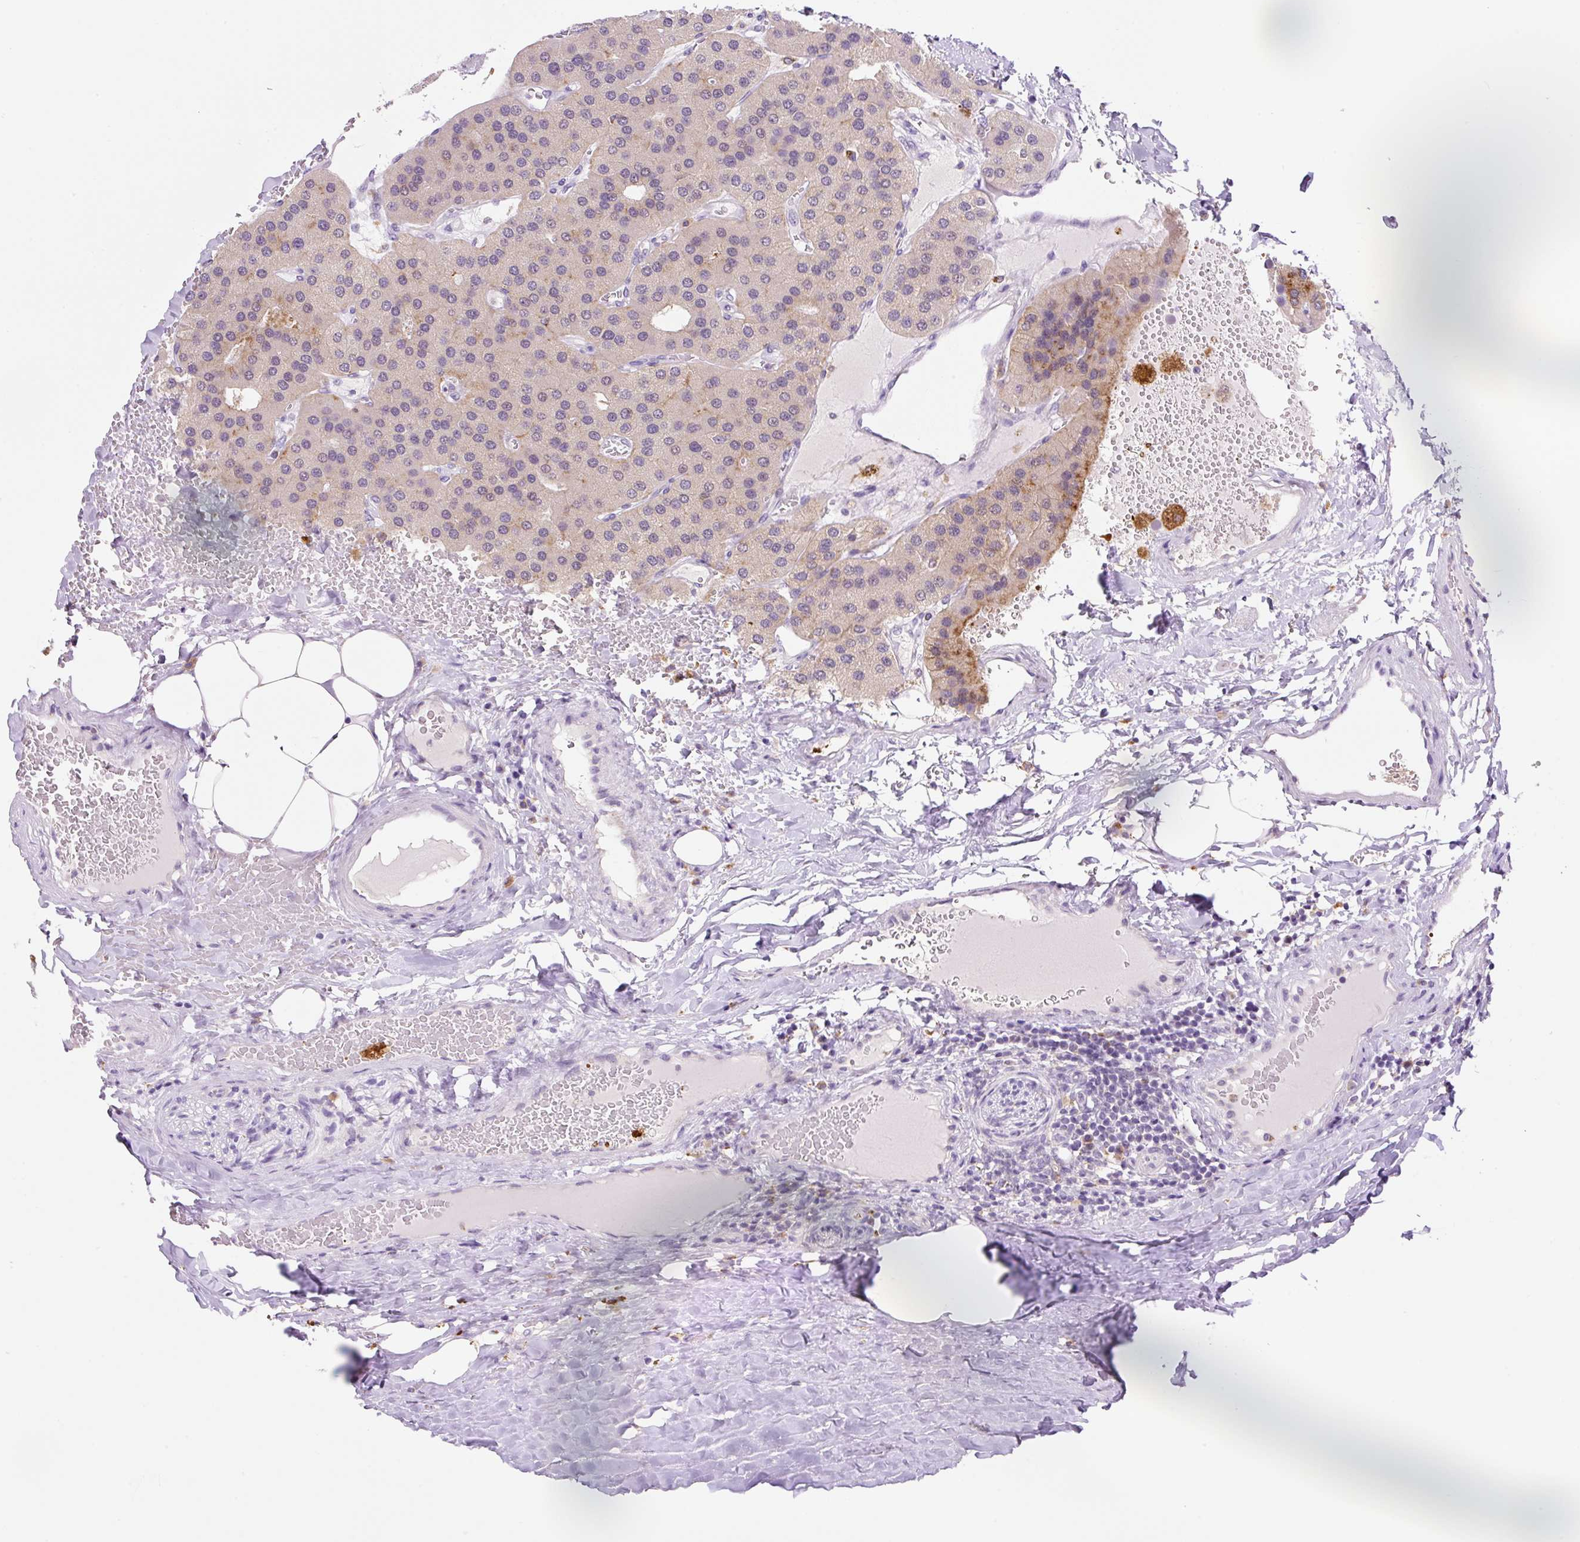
{"staining": {"intensity": "moderate", "quantity": "<25%", "location": "cytoplasmic/membranous"}, "tissue": "parathyroid gland", "cell_type": "Glandular cells", "image_type": "normal", "snomed": [{"axis": "morphology", "description": "Normal tissue, NOS"}, {"axis": "morphology", "description": "Adenoma, NOS"}, {"axis": "topography", "description": "Parathyroid gland"}], "caption": "High-power microscopy captured an immunohistochemistry image of benign parathyroid gland, revealing moderate cytoplasmic/membranous staining in approximately <25% of glandular cells. (IHC, brightfield microscopy, high magnification).", "gene": "CEBPZOS", "patient": {"sex": "female", "age": 86}}